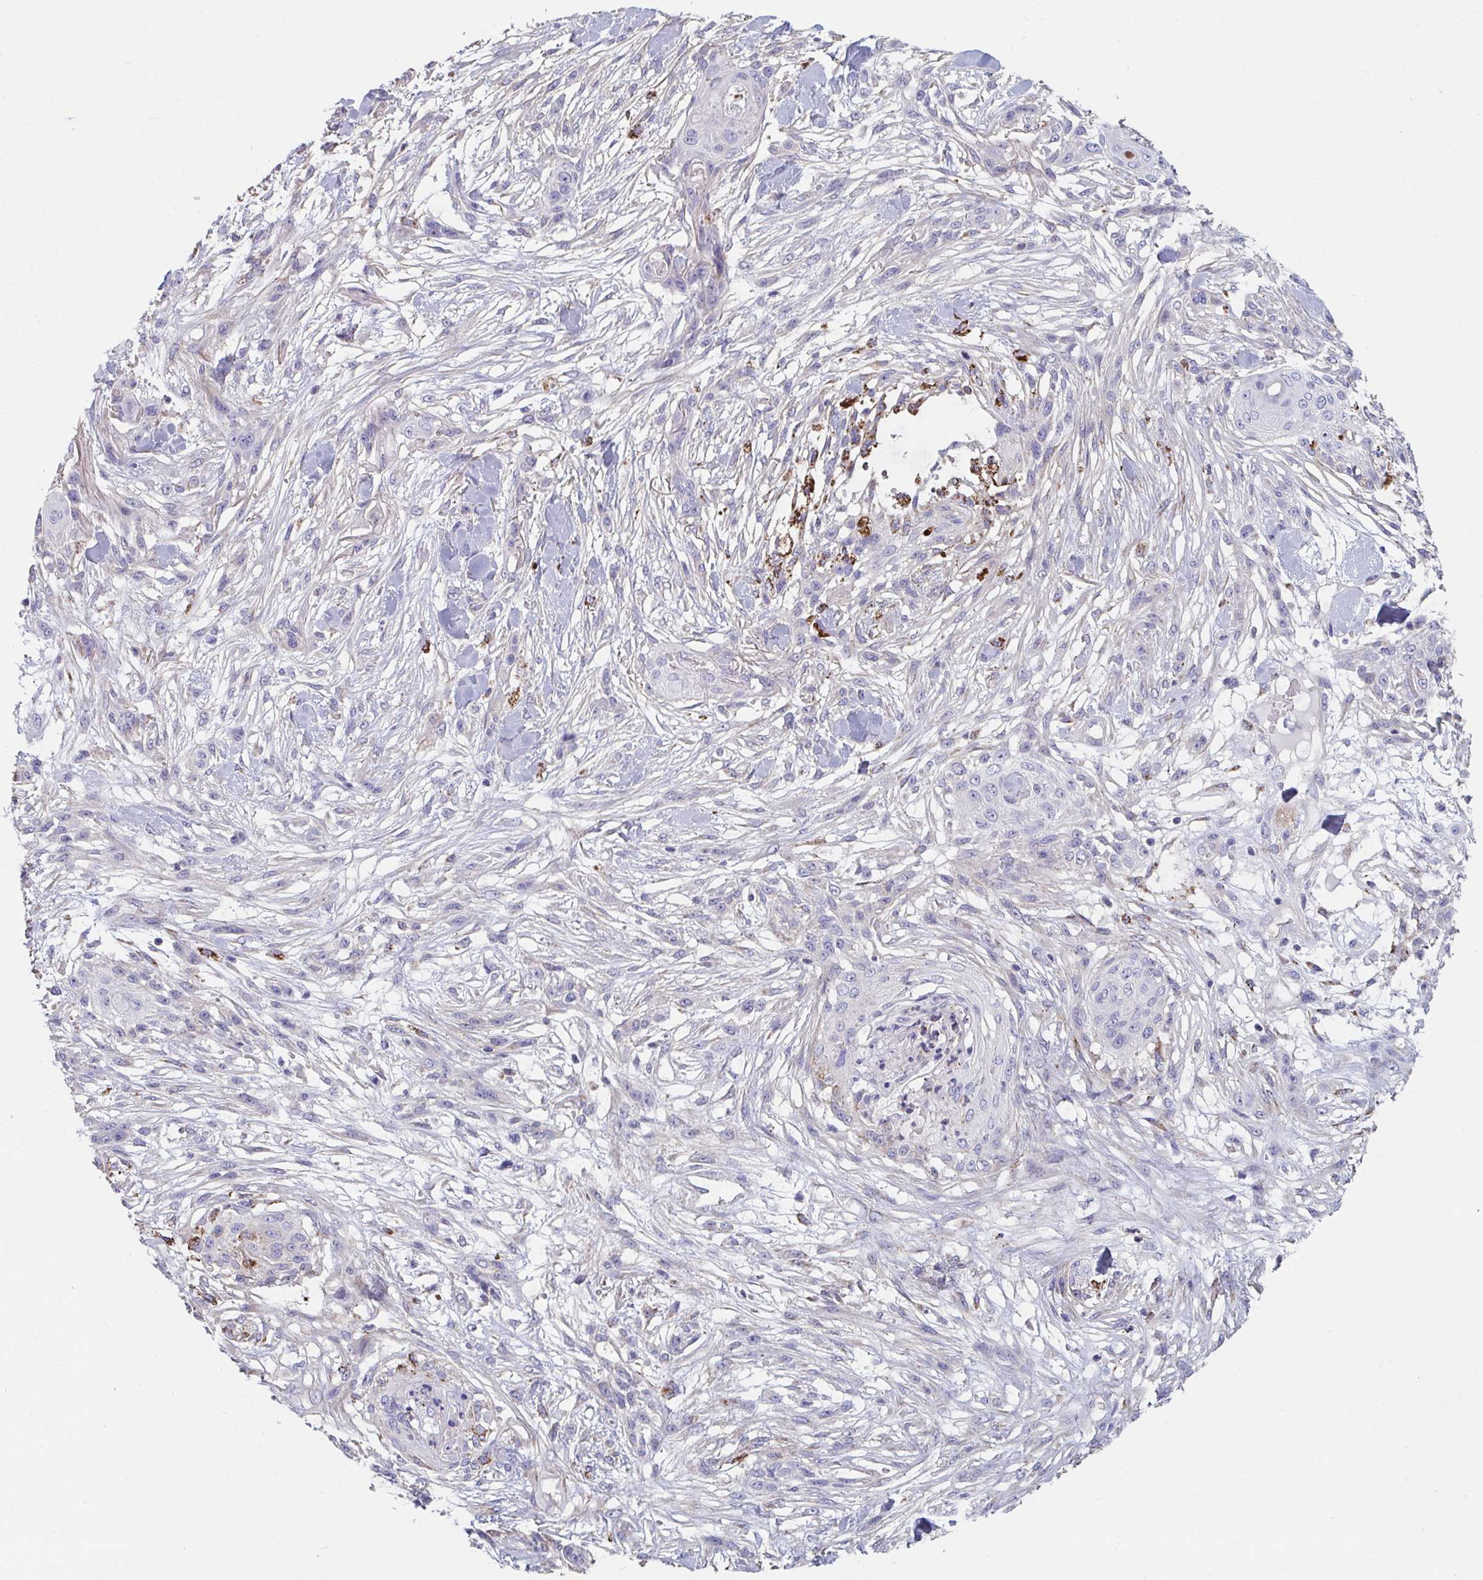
{"staining": {"intensity": "negative", "quantity": "none", "location": "none"}, "tissue": "skin cancer", "cell_type": "Tumor cells", "image_type": "cancer", "snomed": [{"axis": "morphology", "description": "Squamous cell carcinoma, NOS"}, {"axis": "topography", "description": "Skin"}], "caption": "This is a histopathology image of immunohistochemistry staining of skin squamous cell carcinoma, which shows no expression in tumor cells.", "gene": "FAM156B", "patient": {"sex": "female", "age": 59}}